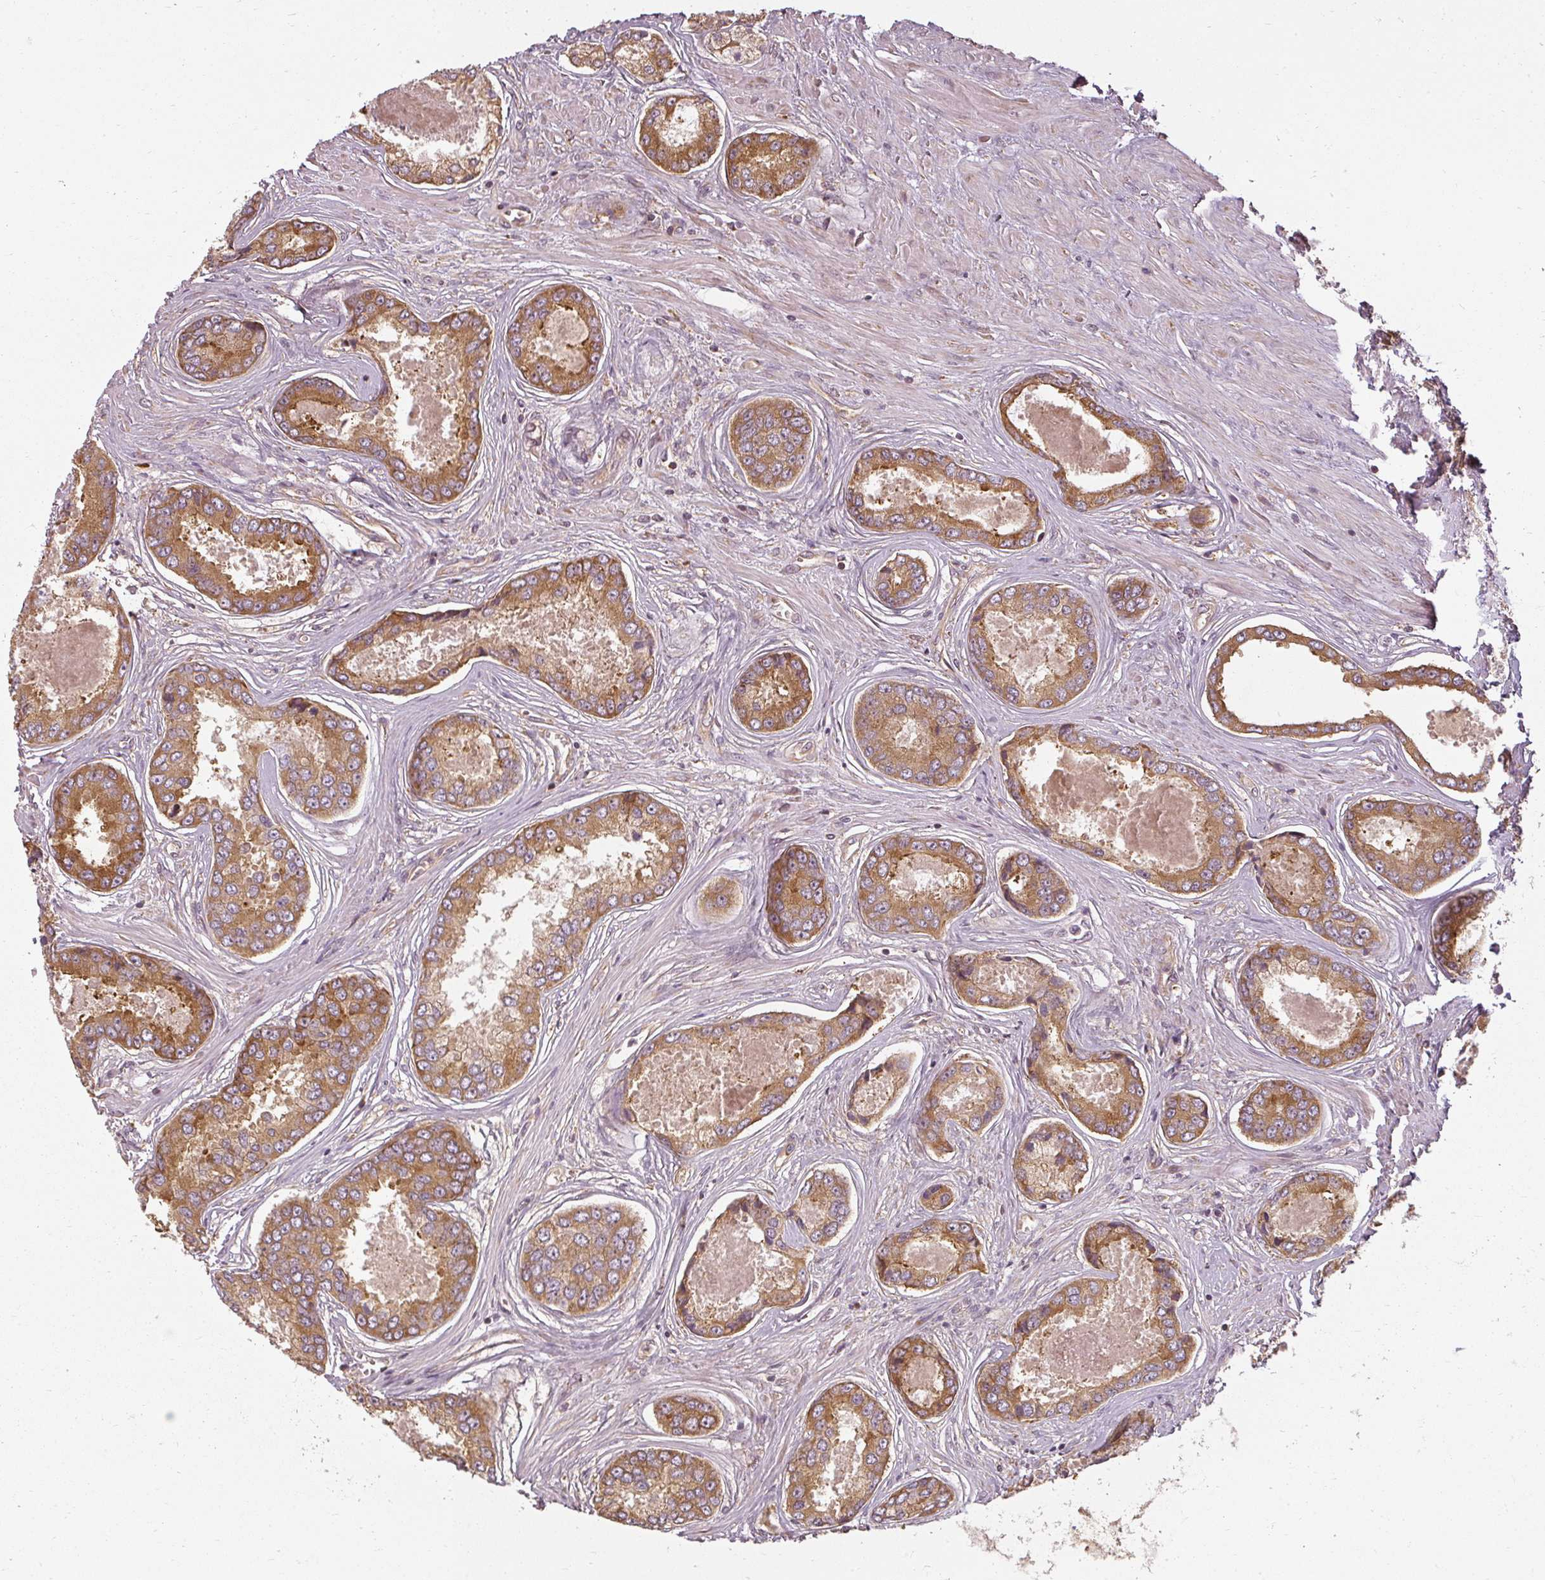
{"staining": {"intensity": "strong", "quantity": ">75%", "location": "cytoplasmic/membranous"}, "tissue": "prostate cancer", "cell_type": "Tumor cells", "image_type": "cancer", "snomed": [{"axis": "morphology", "description": "Adenocarcinoma, Low grade"}, {"axis": "topography", "description": "Prostate"}], "caption": "Tumor cells demonstrate high levels of strong cytoplasmic/membranous positivity in approximately >75% of cells in human prostate cancer.", "gene": "RPL24", "patient": {"sex": "male", "age": 68}}